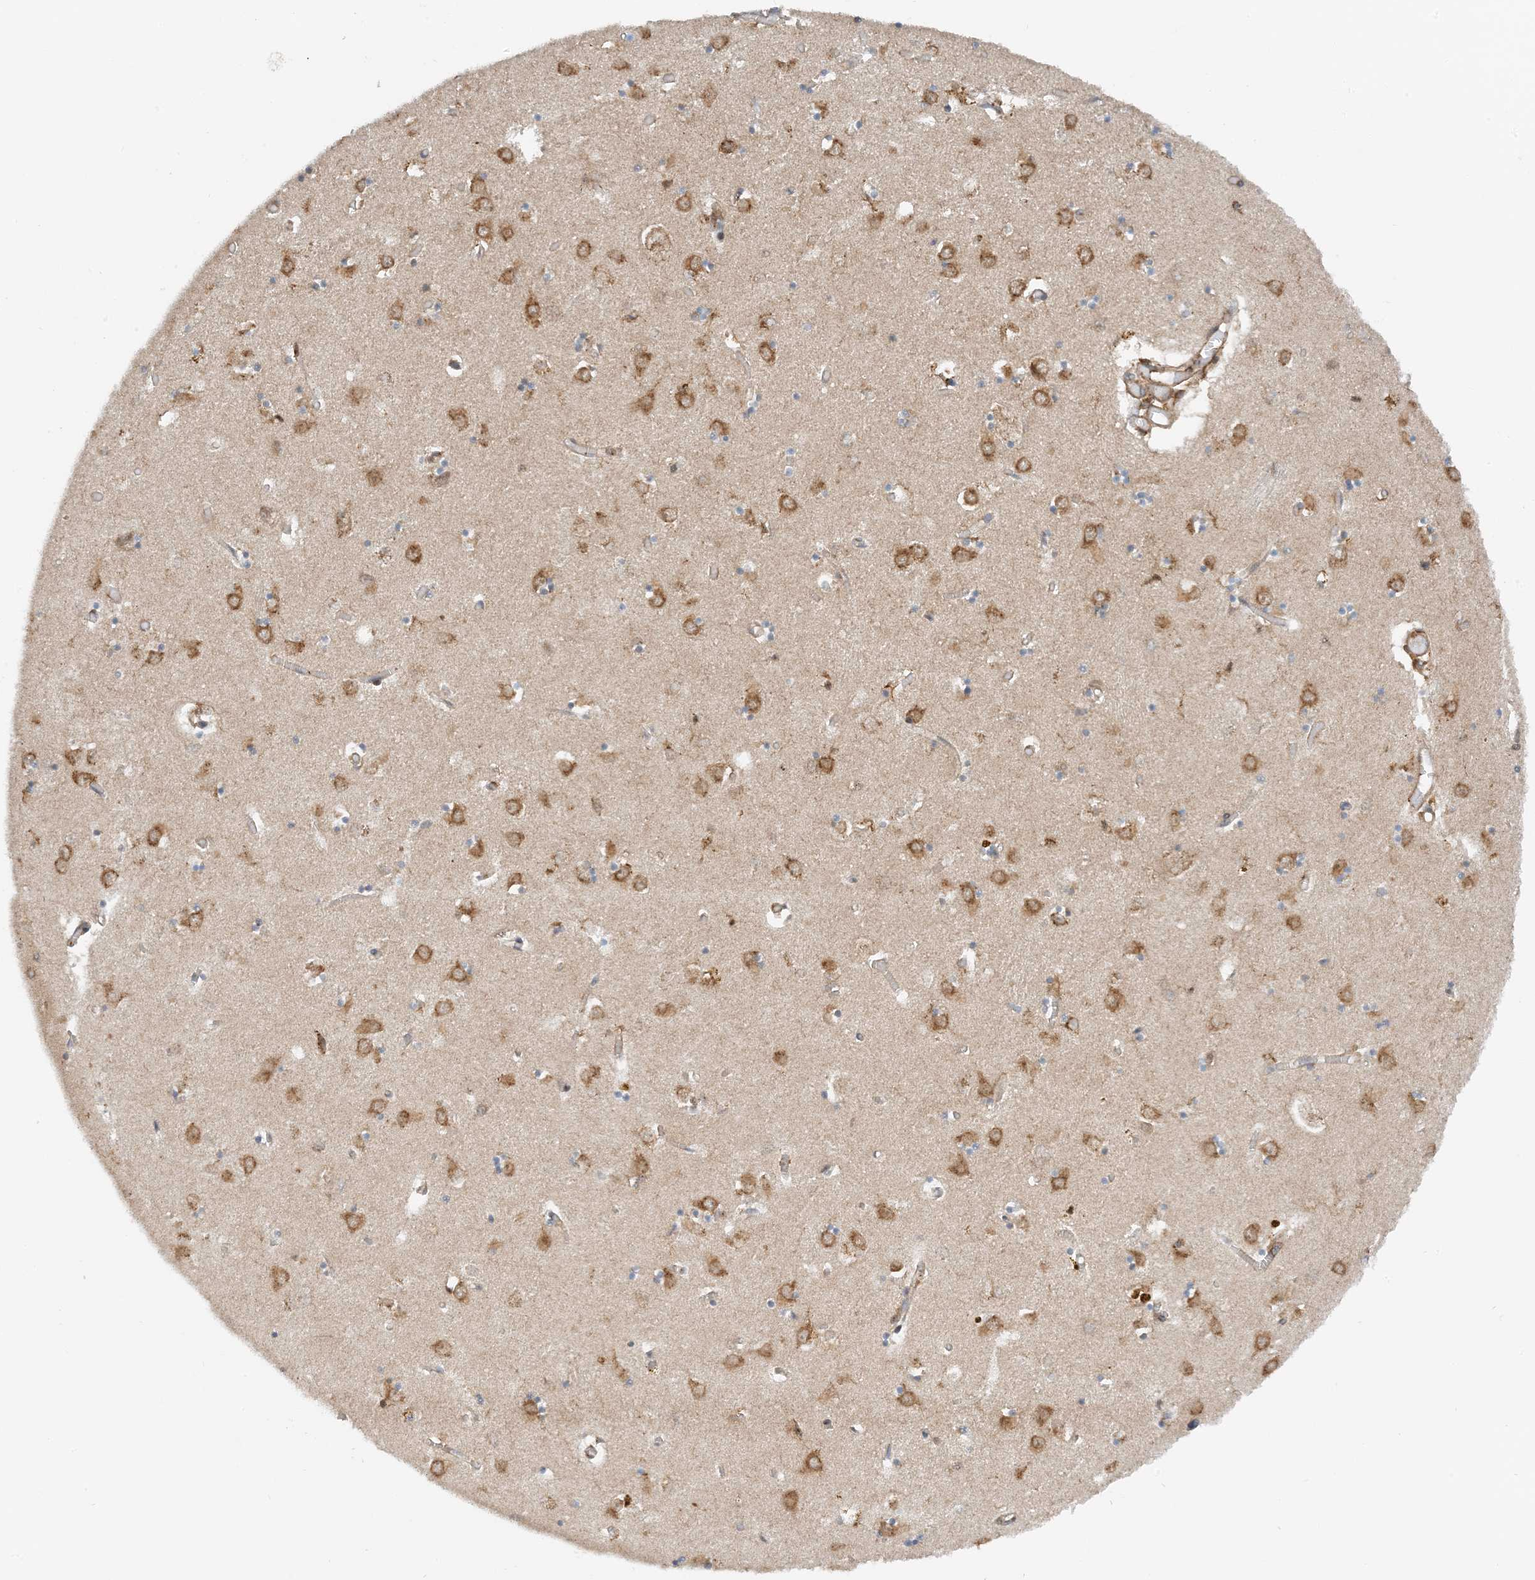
{"staining": {"intensity": "negative", "quantity": "none", "location": "none"}, "tissue": "caudate", "cell_type": "Glial cells", "image_type": "normal", "snomed": [{"axis": "morphology", "description": "Normal tissue, NOS"}, {"axis": "topography", "description": "Lateral ventricle wall"}], "caption": "IHC of benign human caudate reveals no staining in glial cells.", "gene": "TATDN3", "patient": {"sex": "male", "age": 70}}